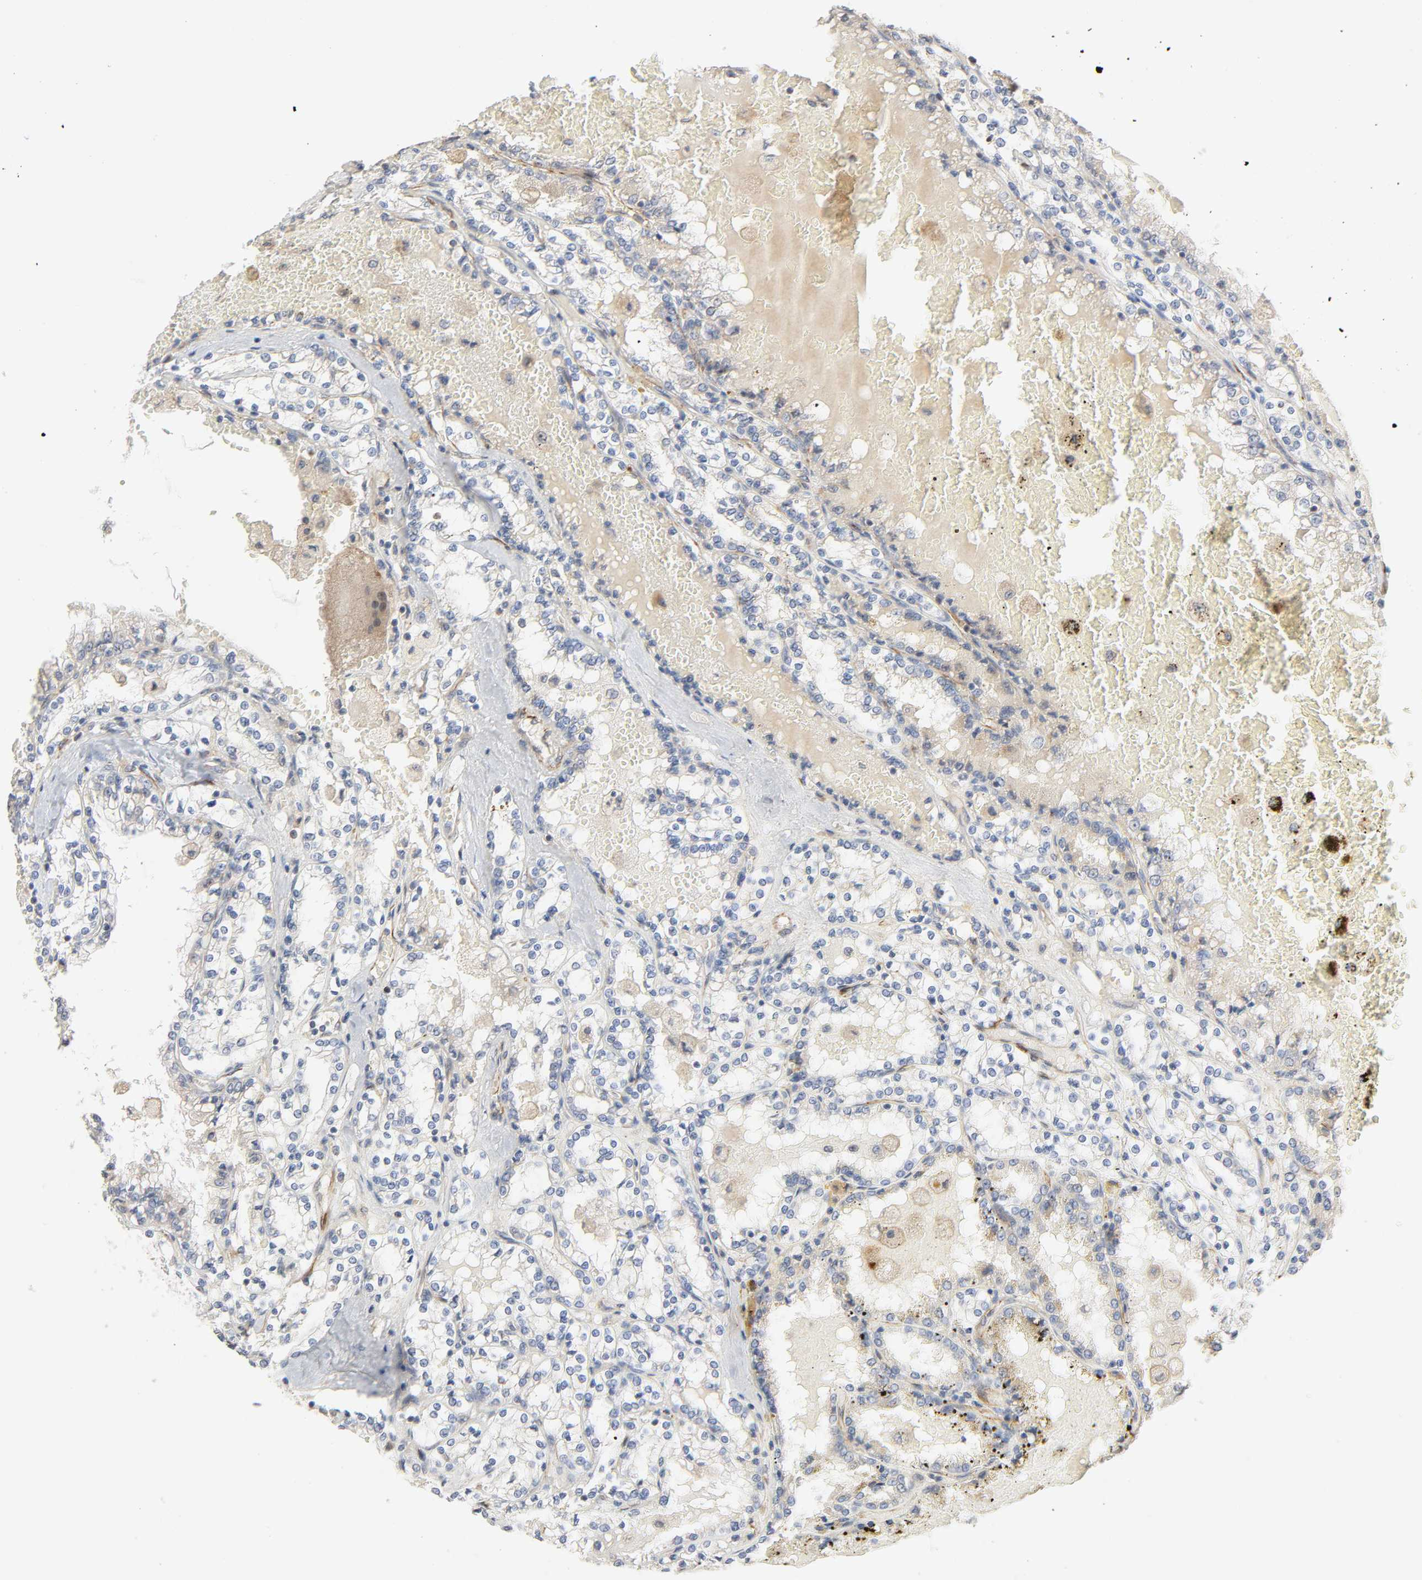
{"staining": {"intensity": "weak", "quantity": "<25%", "location": "cytoplasmic/membranous"}, "tissue": "renal cancer", "cell_type": "Tumor cells", "image_type": "cancer", "snomed": [{"axis": "morphology", "description": "Adenocarcinoma, NOS"}, {"axis": "topography", "description": "Kidney"}], "caption": "Protein analysis of renal cancer shows no significant positivity in tumor cells.", "gene": "FAM118A", "patient": {"sex": "female", "age": 56}}